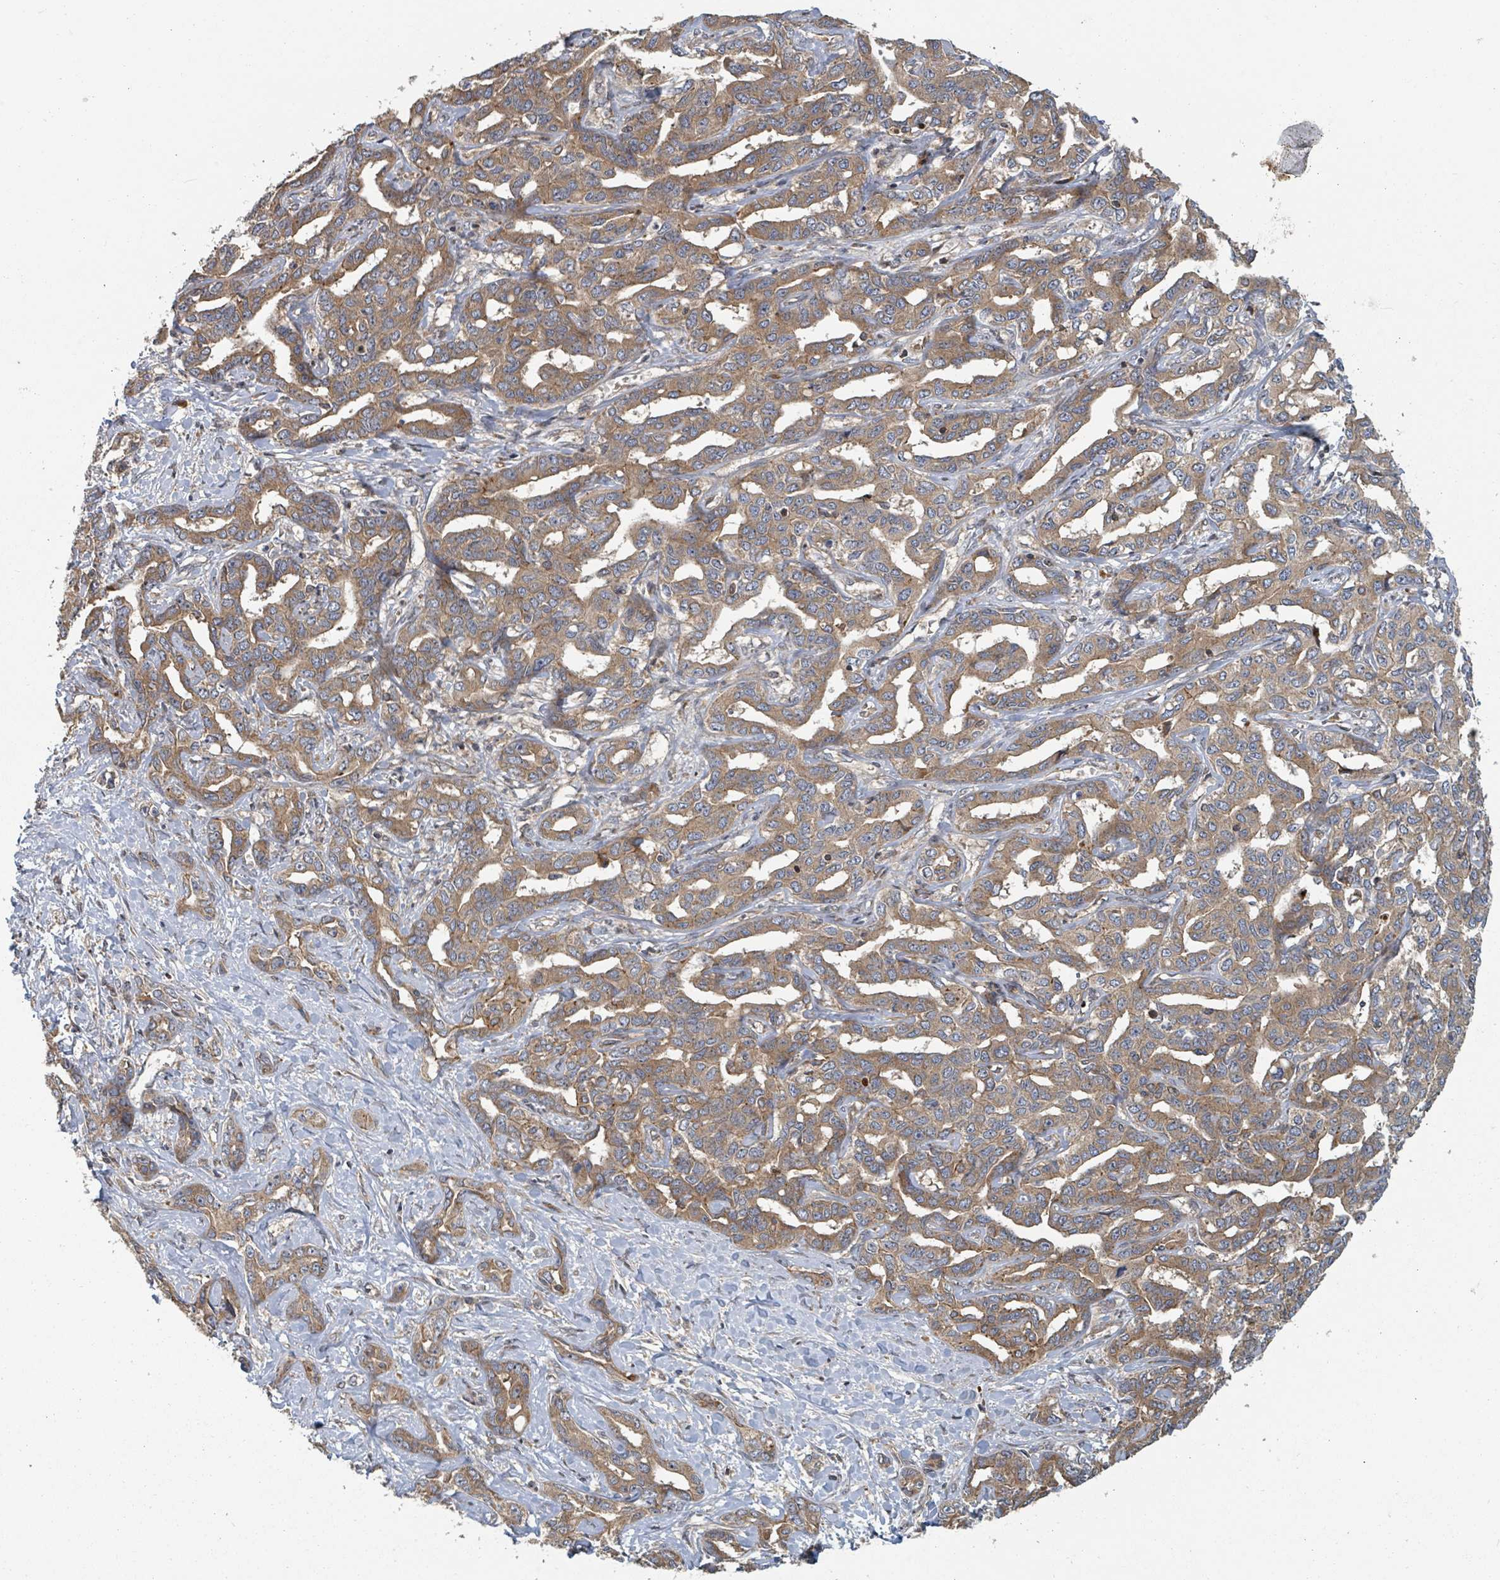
{"staining": {"intensity": "moderate", "quantity": ">75%", "location": "cytoplasmic/membranous"}, "tissue": "liver cancer", "cell_type": "Tumor cells", "image_type": "cancer", "snomed": [{"axis": "morphology", "description": "Cholangiocarcinoma"}, {"axis": "topography", "description": "Liver"}], "caption": "An image of liver cancer stained for a protein displays moderate cytoplasmic/membranous brown staining in tumor cells. The staining was performed using DAB, with brown indicating positive protein expression. Nuclei are stained blue with hematoxylin.", "gene": "DPM1", "patient": {"sex": "male", "age": 59}}